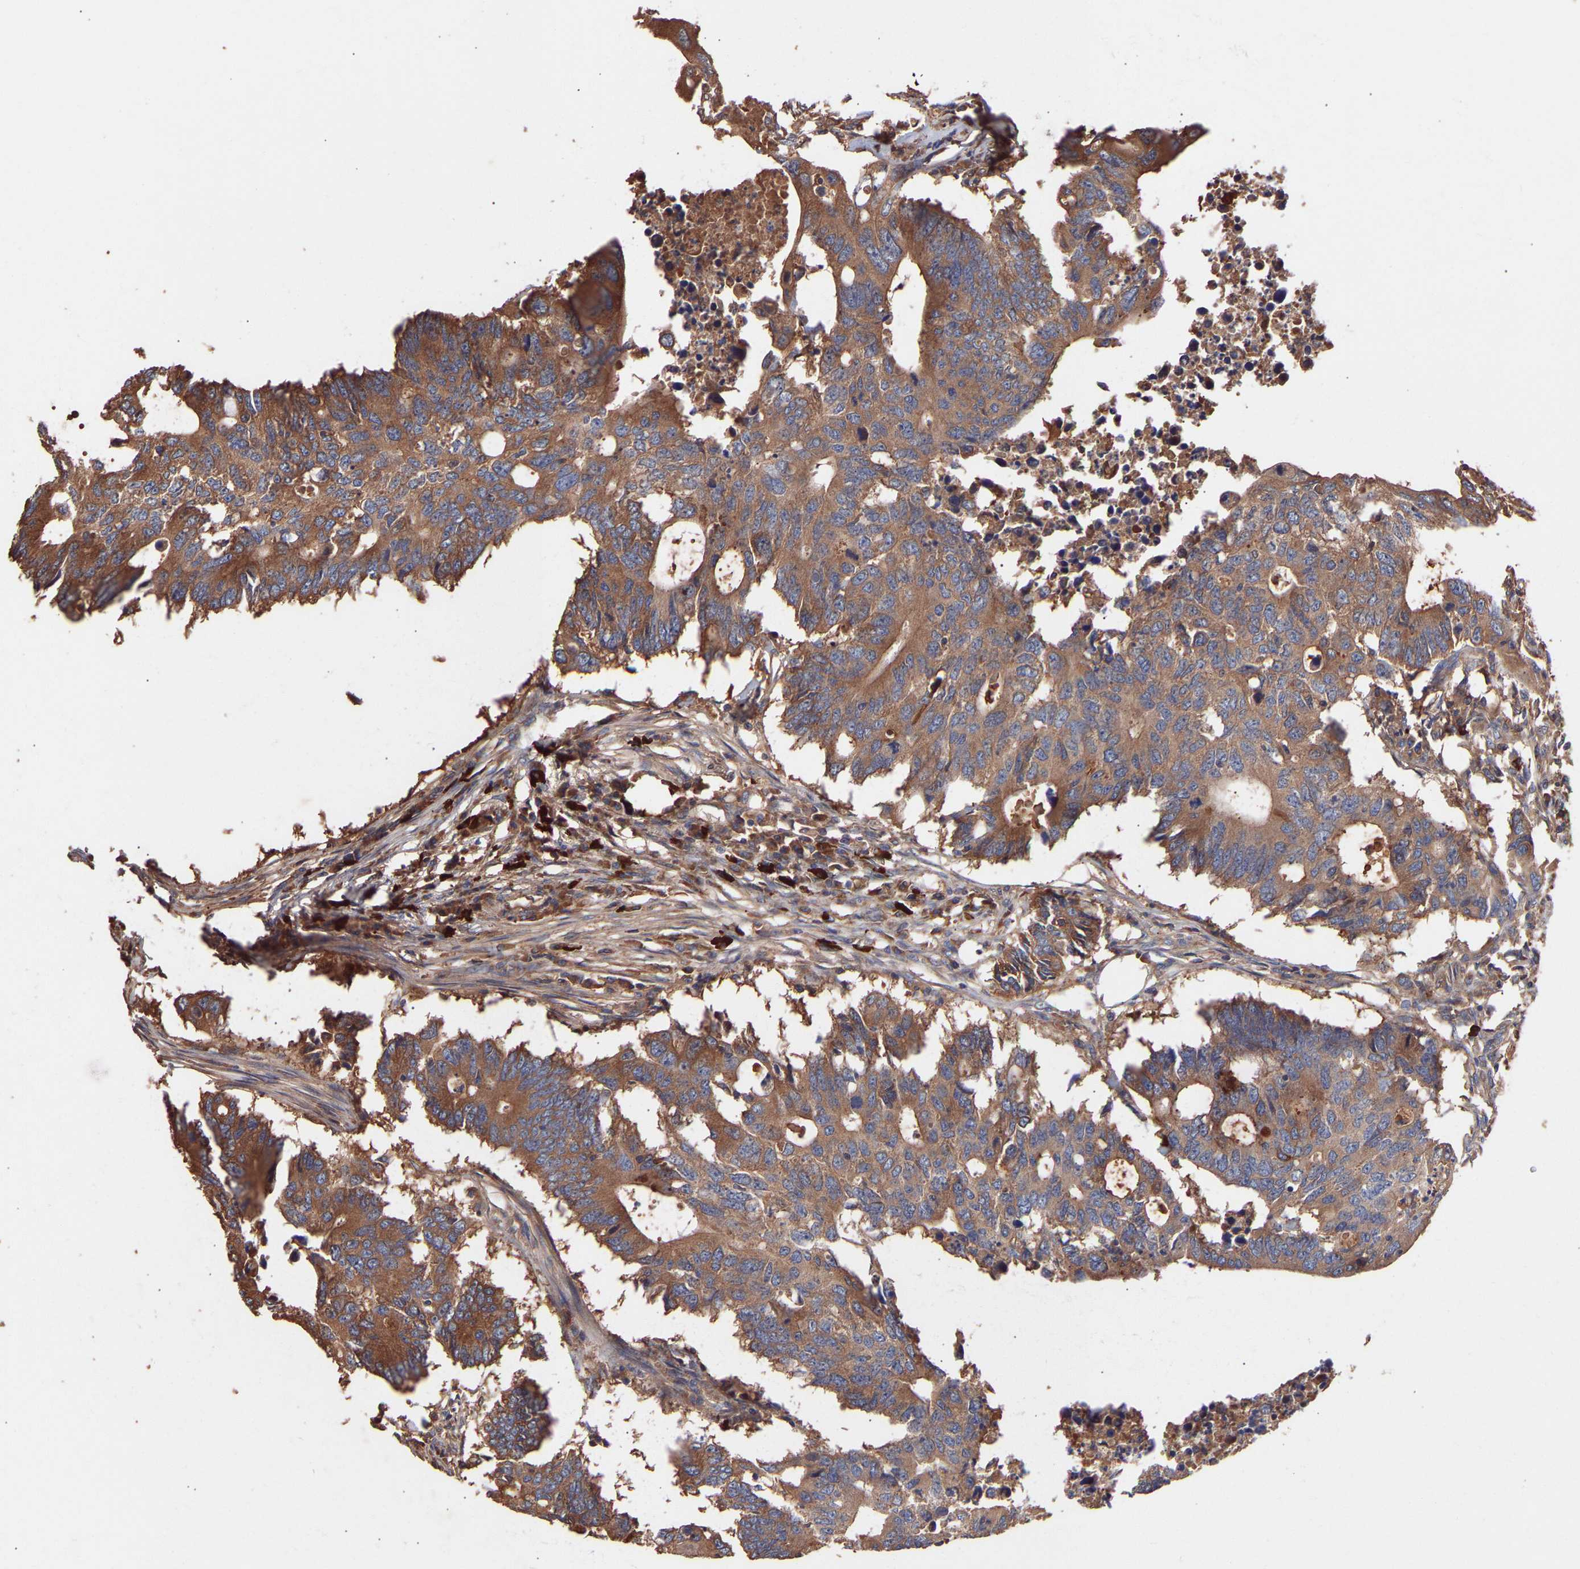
{"staining": {"intensity": "moderate", "quantity": ">75%", "location": "cytoplasmic/membranous"}, "tissue": "colorectal cancer", "cell_type": "Tumor cells", "image_type": "cancer", "snomed": [{"axis": "morphology", "description": "Adenocarcinoma, NOS"}, {"axis": "topography", "description": "Colon"}], "caption": "Tumor cells reveal medium levels of moderate cytoplasmic/membranous expression in approximately >75% of cells in adenocarcinoma (colorectal).", "gene": "TMEM268", "patient": {"sex": "male", "age": 71}}